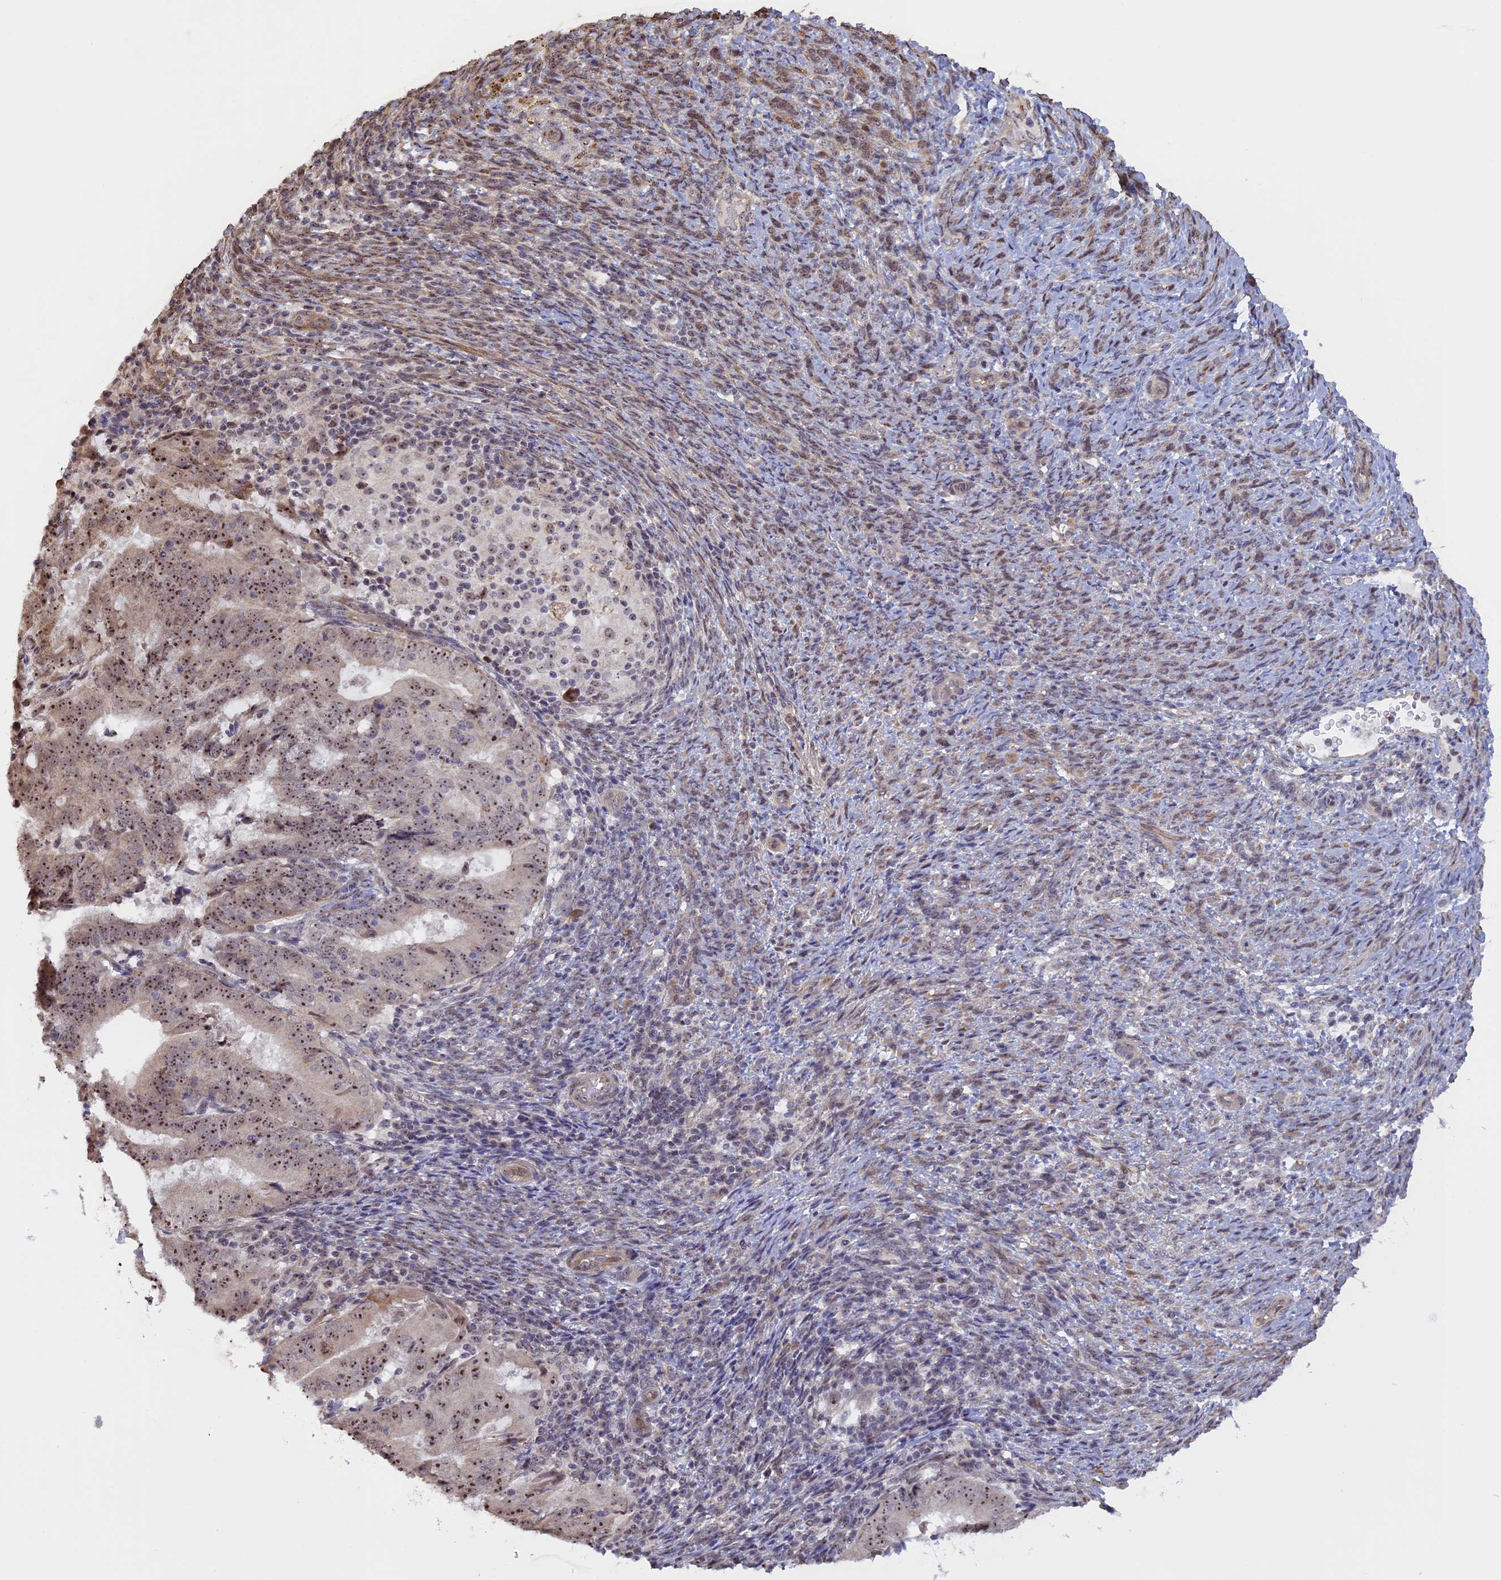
{"staining": {"intensity": "moderate", "quantity": ">75%", "location": "nuclear"}, "tissue": "endometrial cancer", "cell_type": "Tumor cells", "image_type": "cancer", "snomed": [{"axis": "morphology", "description": "Adenocarcinoma, NOS"}, {"axis": "topography", "description": "Endometrium"}], "caption": "Protein expression analysis of human endometrial adenocarcinoma reveals moderate nuclear positivity in about >75% of tumor cells.", "gene": "MGA", "patient": {"sex": "female", "age": 70}}